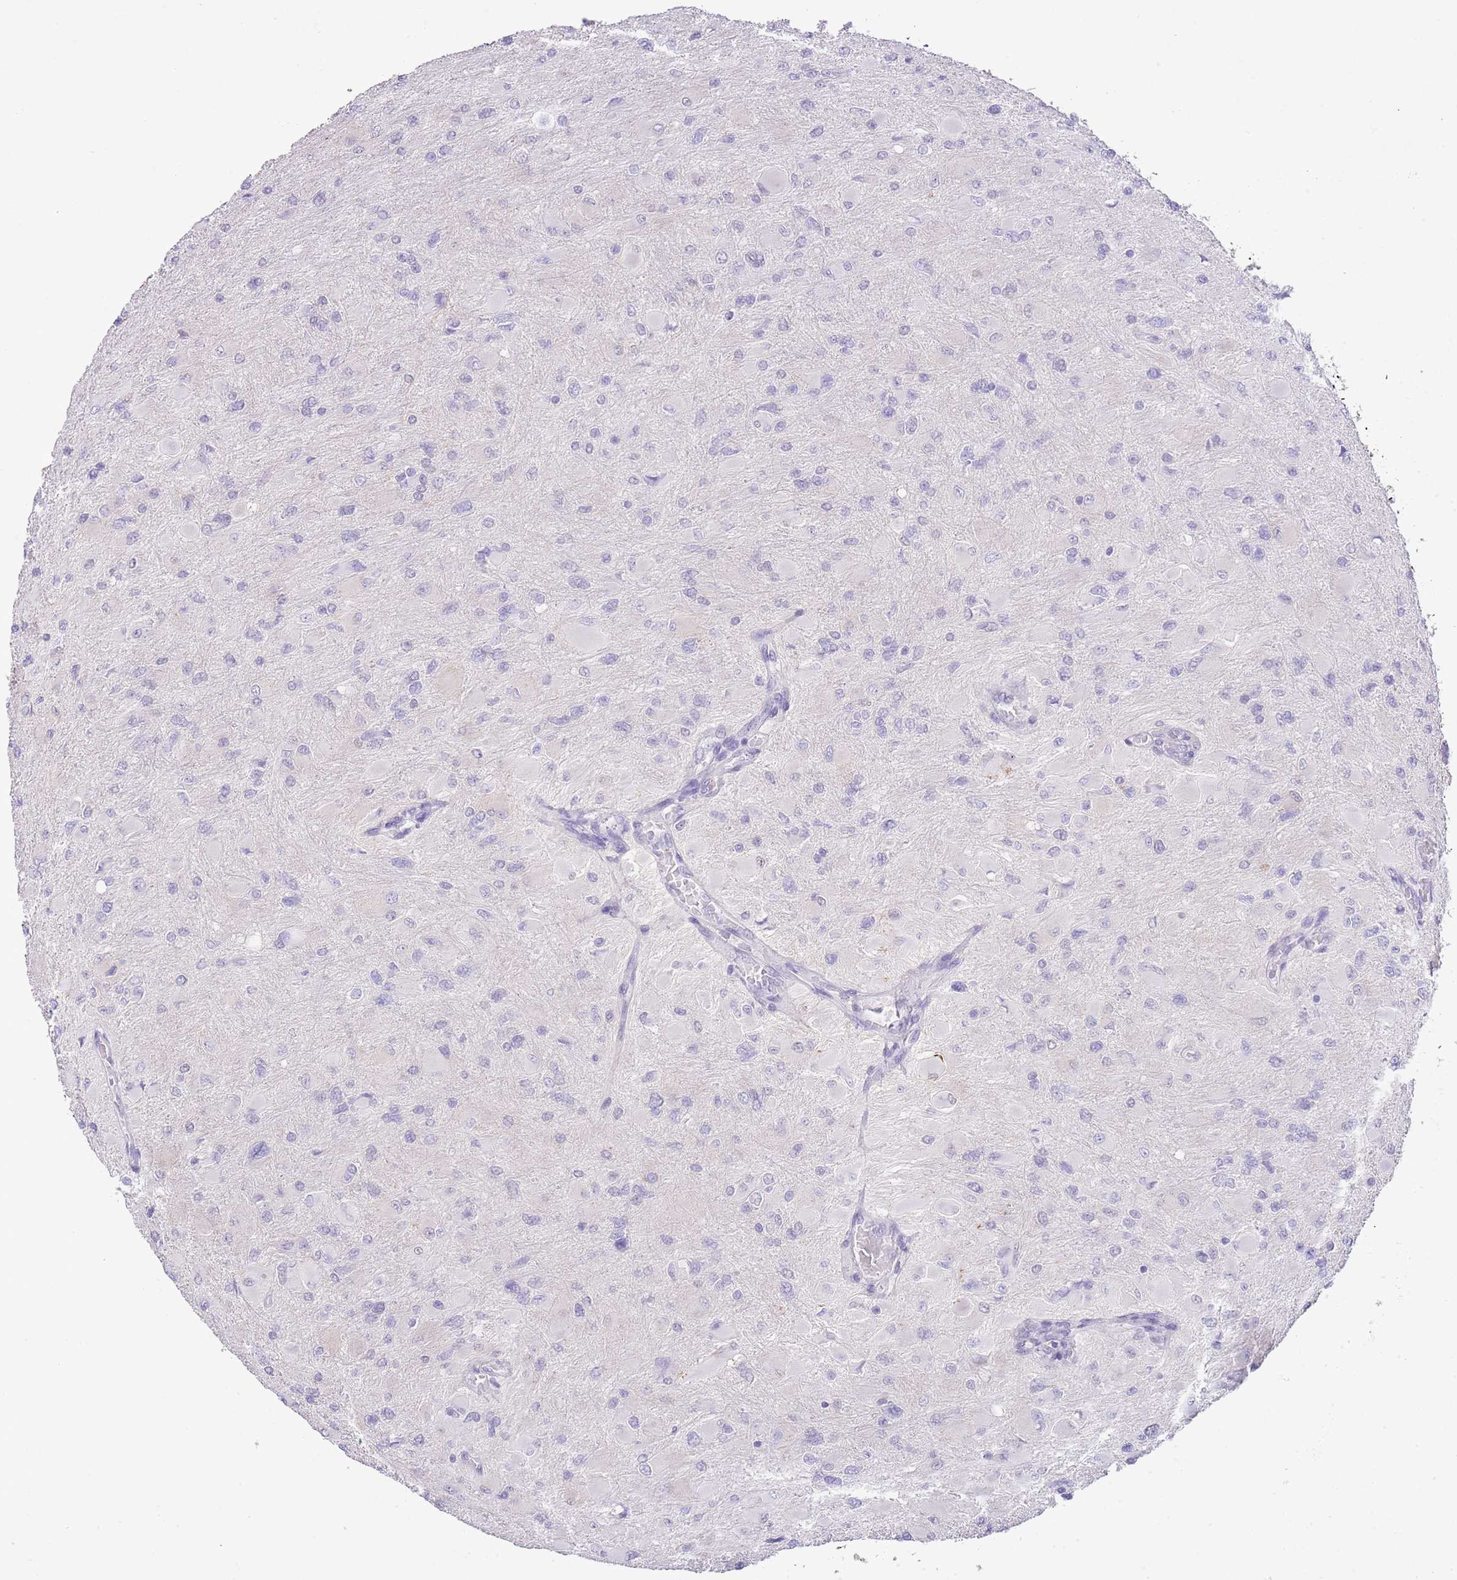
{"staining": {"intensity": "negative", "quantity": "none", "location": "none"}, "tissue": "glioma", "cell_type": "Tumor cells", "image_type": "cancer", "snomed": [{"axis": "morphology", "description": "Glioma, malignant, High grade"}, {"axis": "topography", "description": "Cerebral cortex"}], "caption": "High magnification brightfield microscopy of glioma stained with DAB (brown) and counterstained with hematoxylin (blue): tumor cells show no significant staining. The staining is performed using DAB brown chromogen with nuclei counter-stained in using hematoxylin.", "gene": "MIDN", "patient": {"sex": "female", "age": 36}}